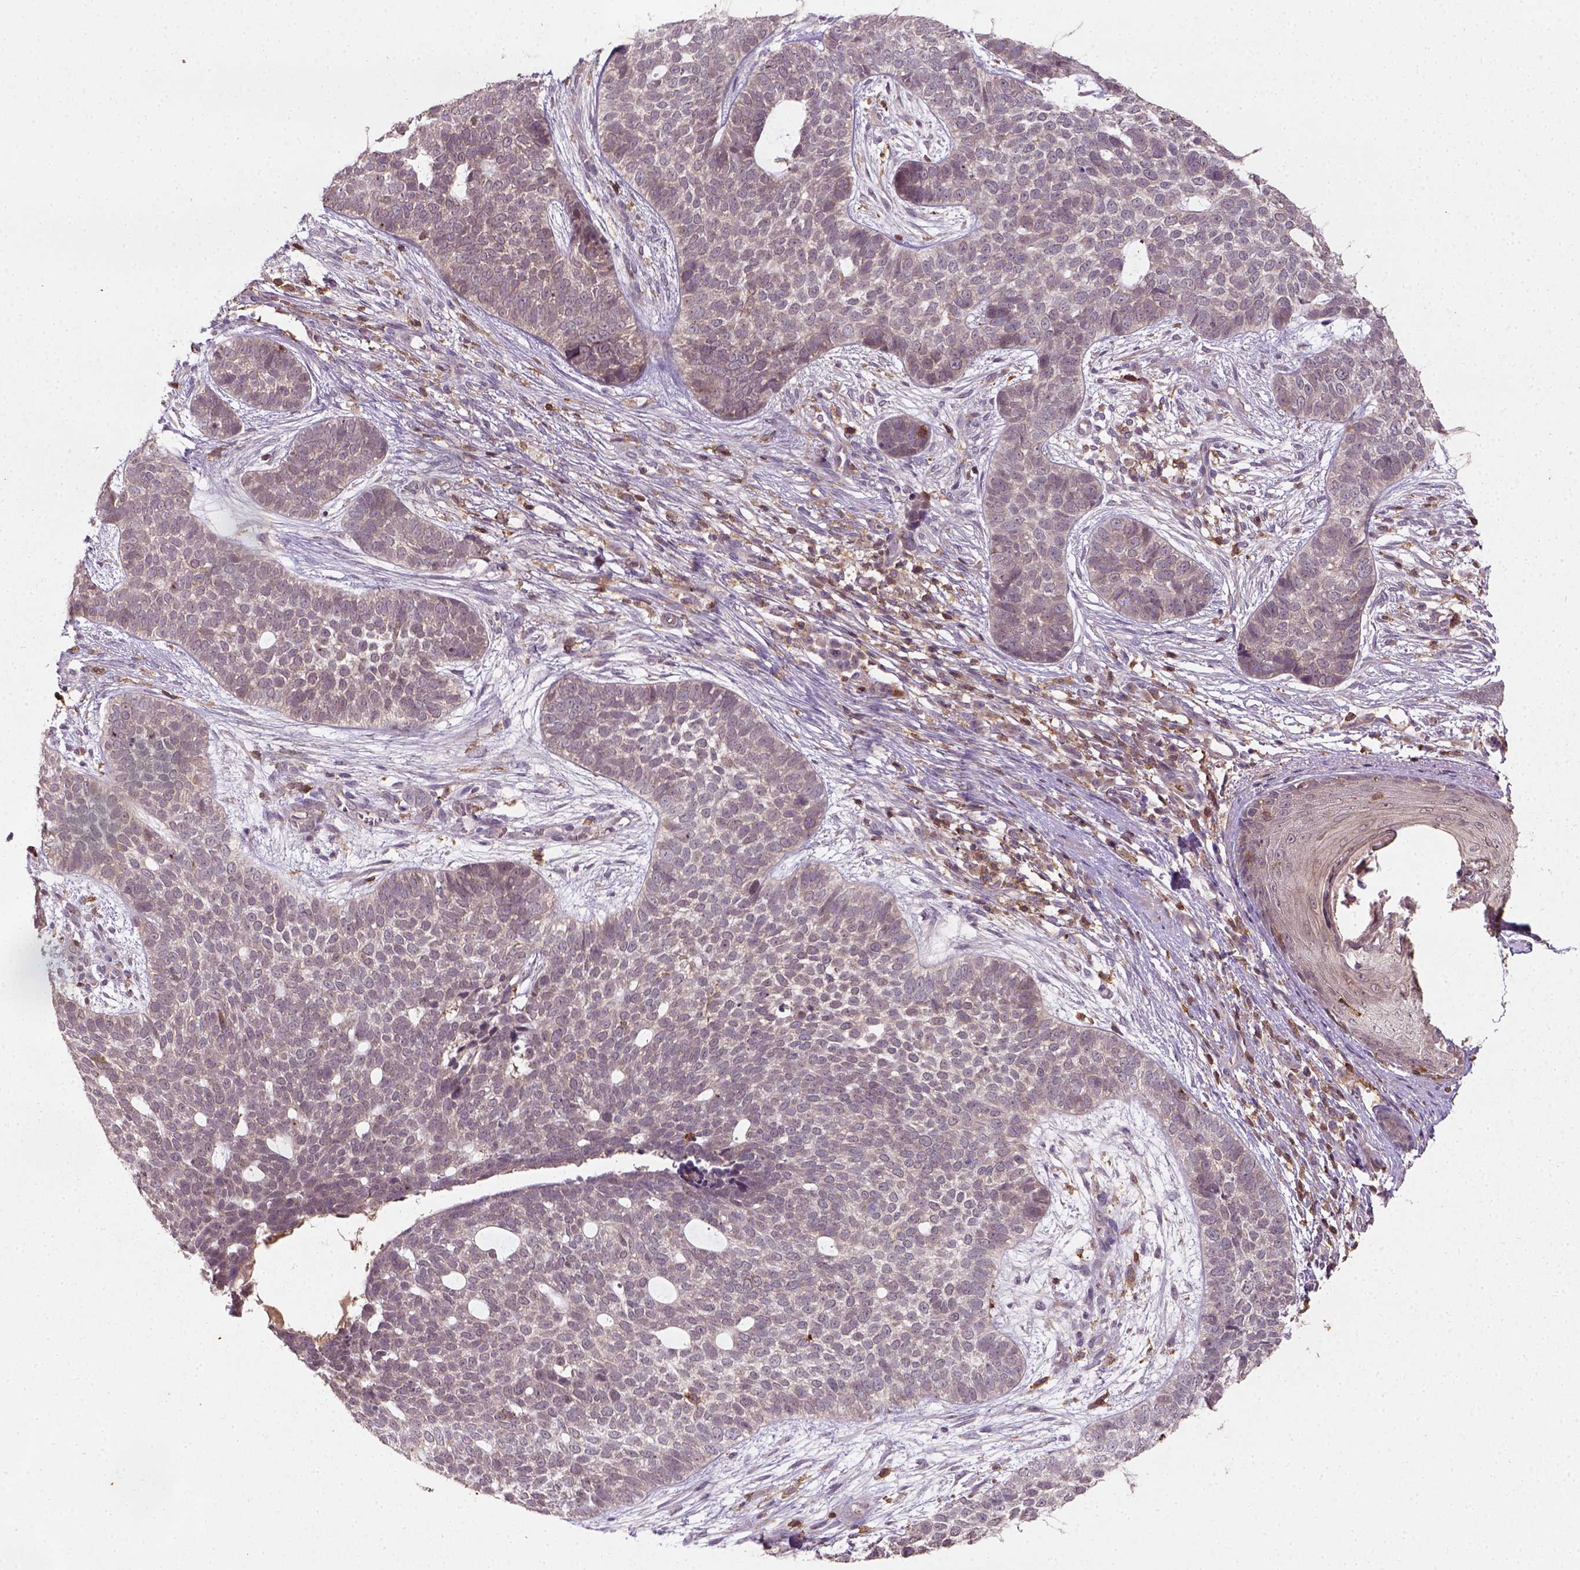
{"staining": {"intensity": "weak", "quantity": ">75%", "location": "cytoplasmic/membranous"}, "tissue": "skin cancer", "cell_type": "Tumor cells", "image_type": "cancer", "snomed": [{"axis": "morphology", "description": "Basal cell carcinoma"}, {"axis": "topography", "description": "Skin"}], "caption": "Protein staining demonstrates weak cytoplasmic/membranous expression in approximately >75% of tumor cells in basal cell carcinoma (skin).", "gene": "CAMKK1", "patient": {"sex": "female", "age": 69}}